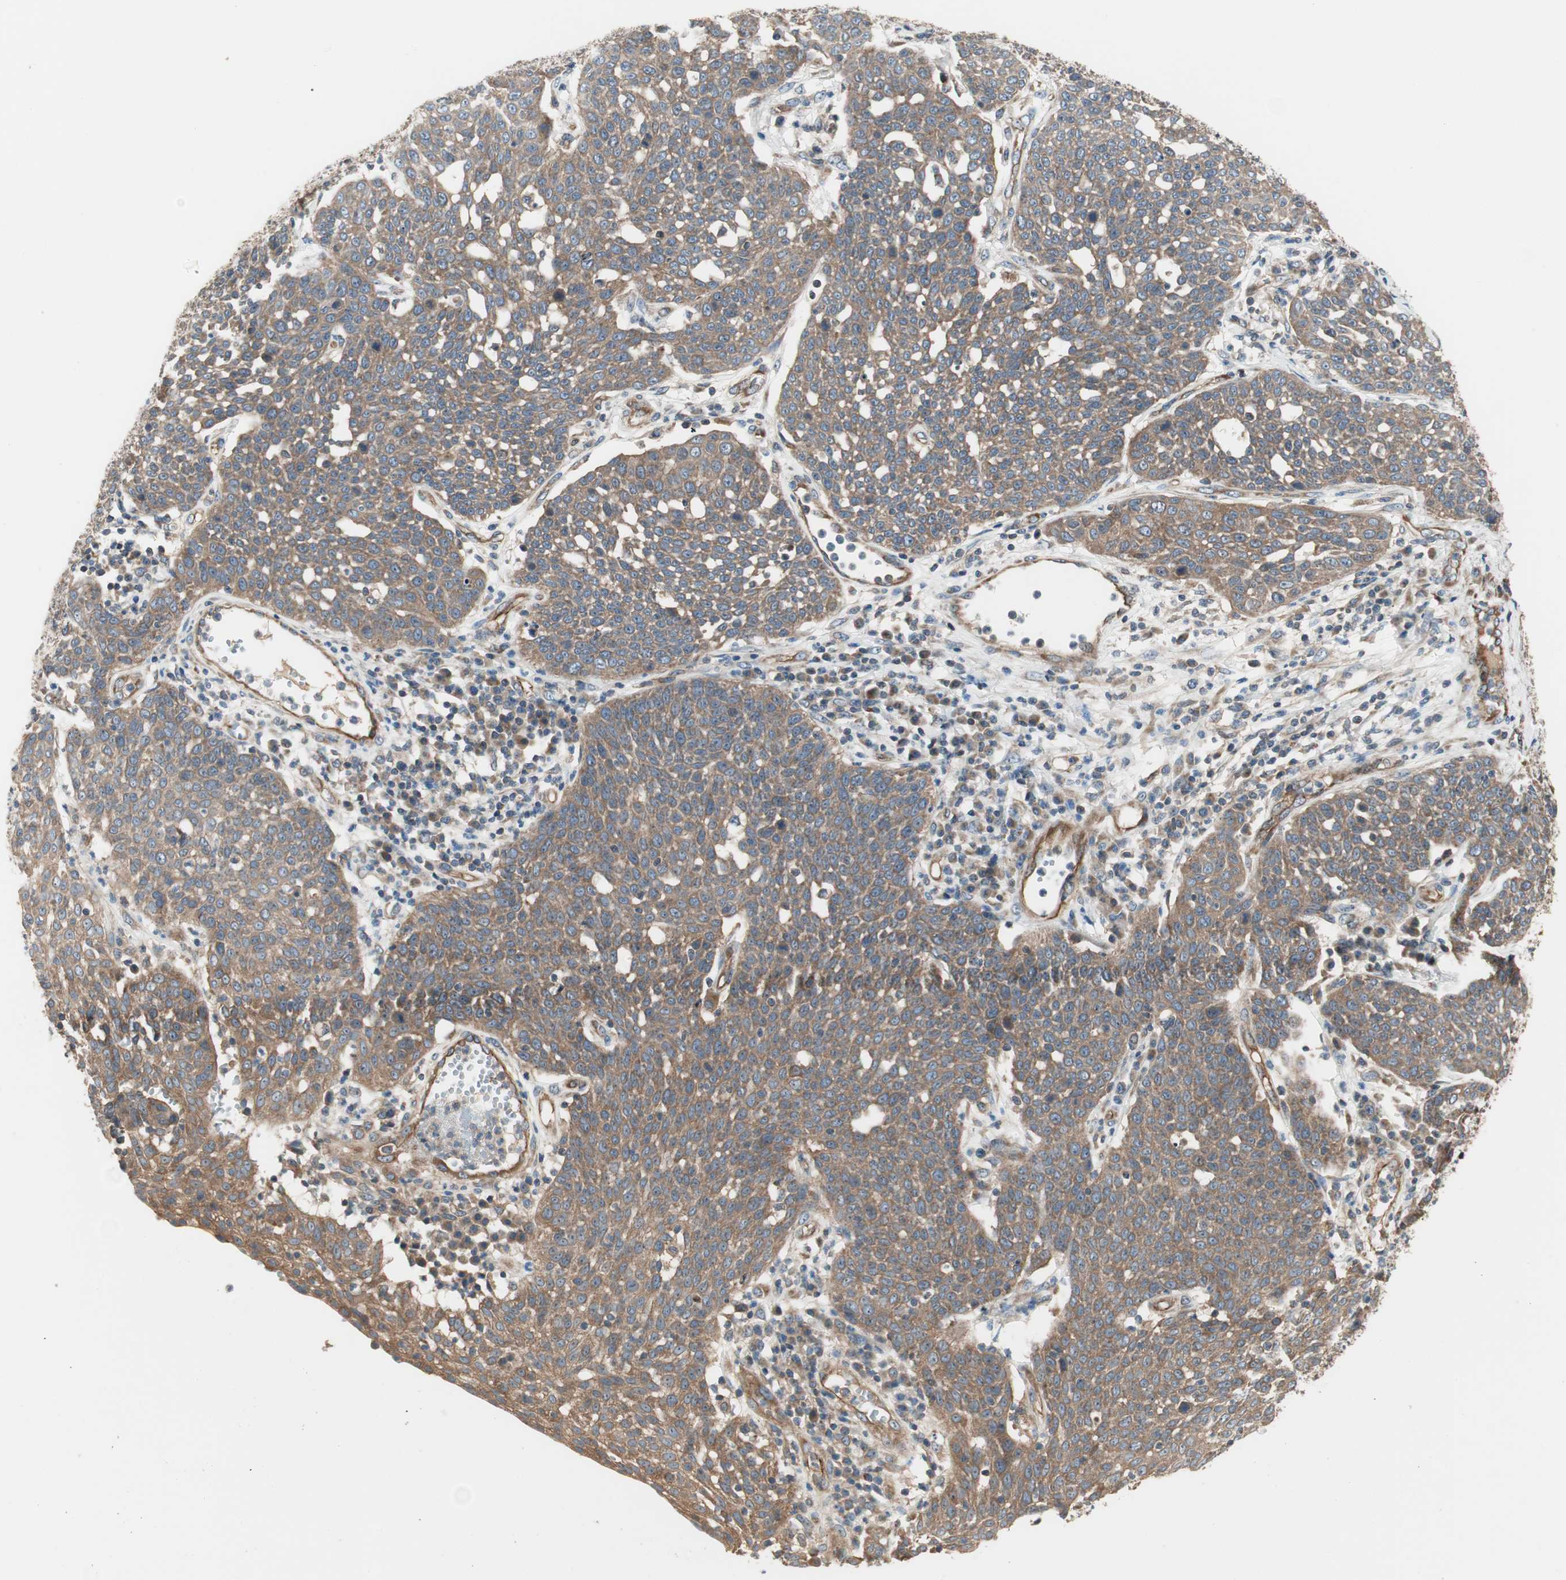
{"staining": {"intensity": "moderate", "quantity": ">75%", "location": "cytoplasmic/membranous"}, "tissue": "cervical cancer", "cell_type": "Tumor cells", "image_type": "cancer", "snomed": [{"axis": "morphology", "description": "Squamous cell carcinoma, NOS"}, {"axis": "topography", "description": "Cervix"}], "caption": "About >75% of tumor cells in human cervical squamous cell carcinoma reveal moderate cytoplasmic/membranous protein positivity as visualized by brown immunohistochemical staining.", "gene": "CTTNBP2NL", "patient": {"sex": "female", "age": 34}}